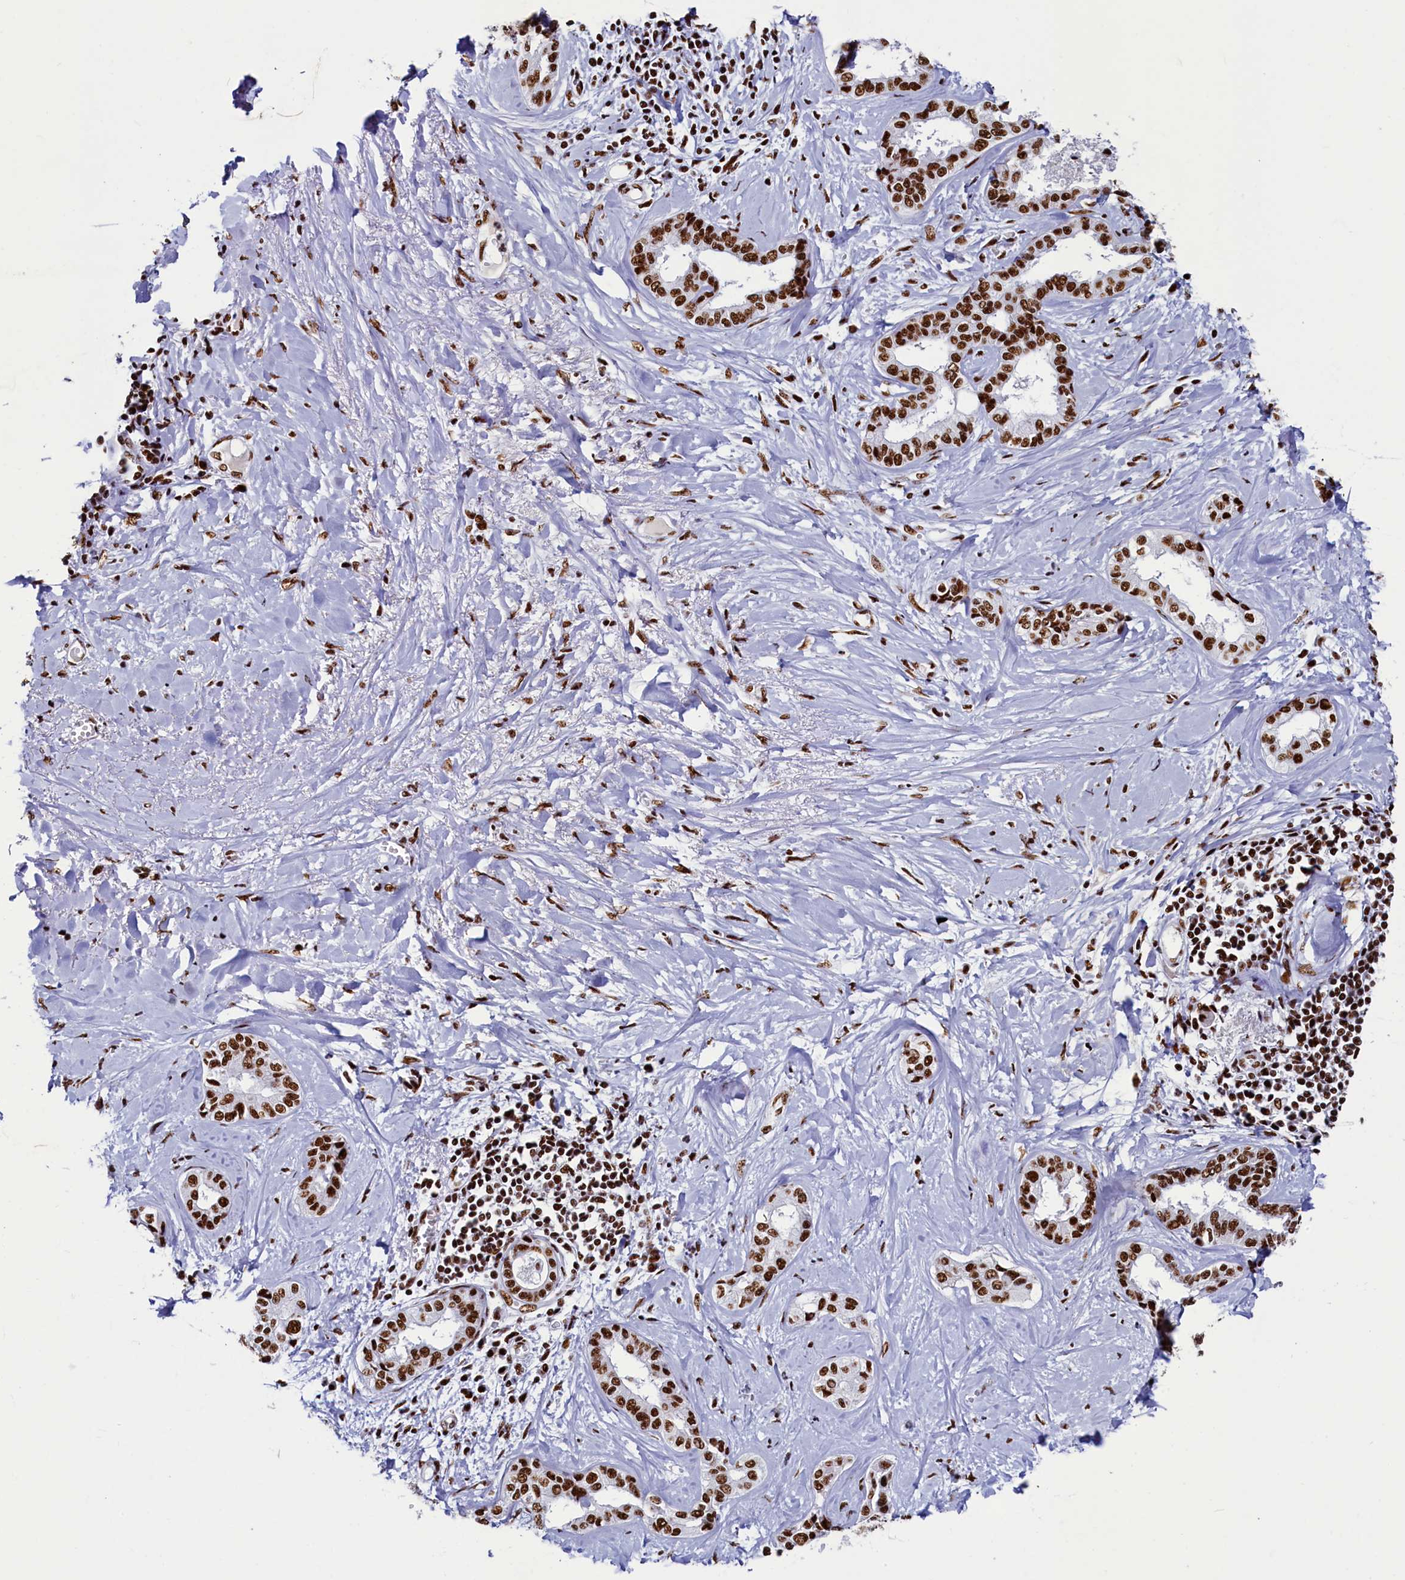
{"staining": {"intensity": "strong", "quantity": ">75%", "location": "nuclear"}, "tissue": "liver cancer", "cell_type": "Tumor cells", "image_type": "cancer", "snomed": [{"axis": "morphology", "description": "Cholangiocarcinoma"}, {"axis": "topography", "description": "Liver"}], "caption": "This histopathology image shows liver cholangiocarcinoma stained with immunohistochemistry (IHC) to label a protein in brown. The nuclear of tumor cells show strong positivity for the protein. Nuclei are counter-stained blue.", "gene": "SRRM2", "patient": {"sex": "female", "age": 77}}